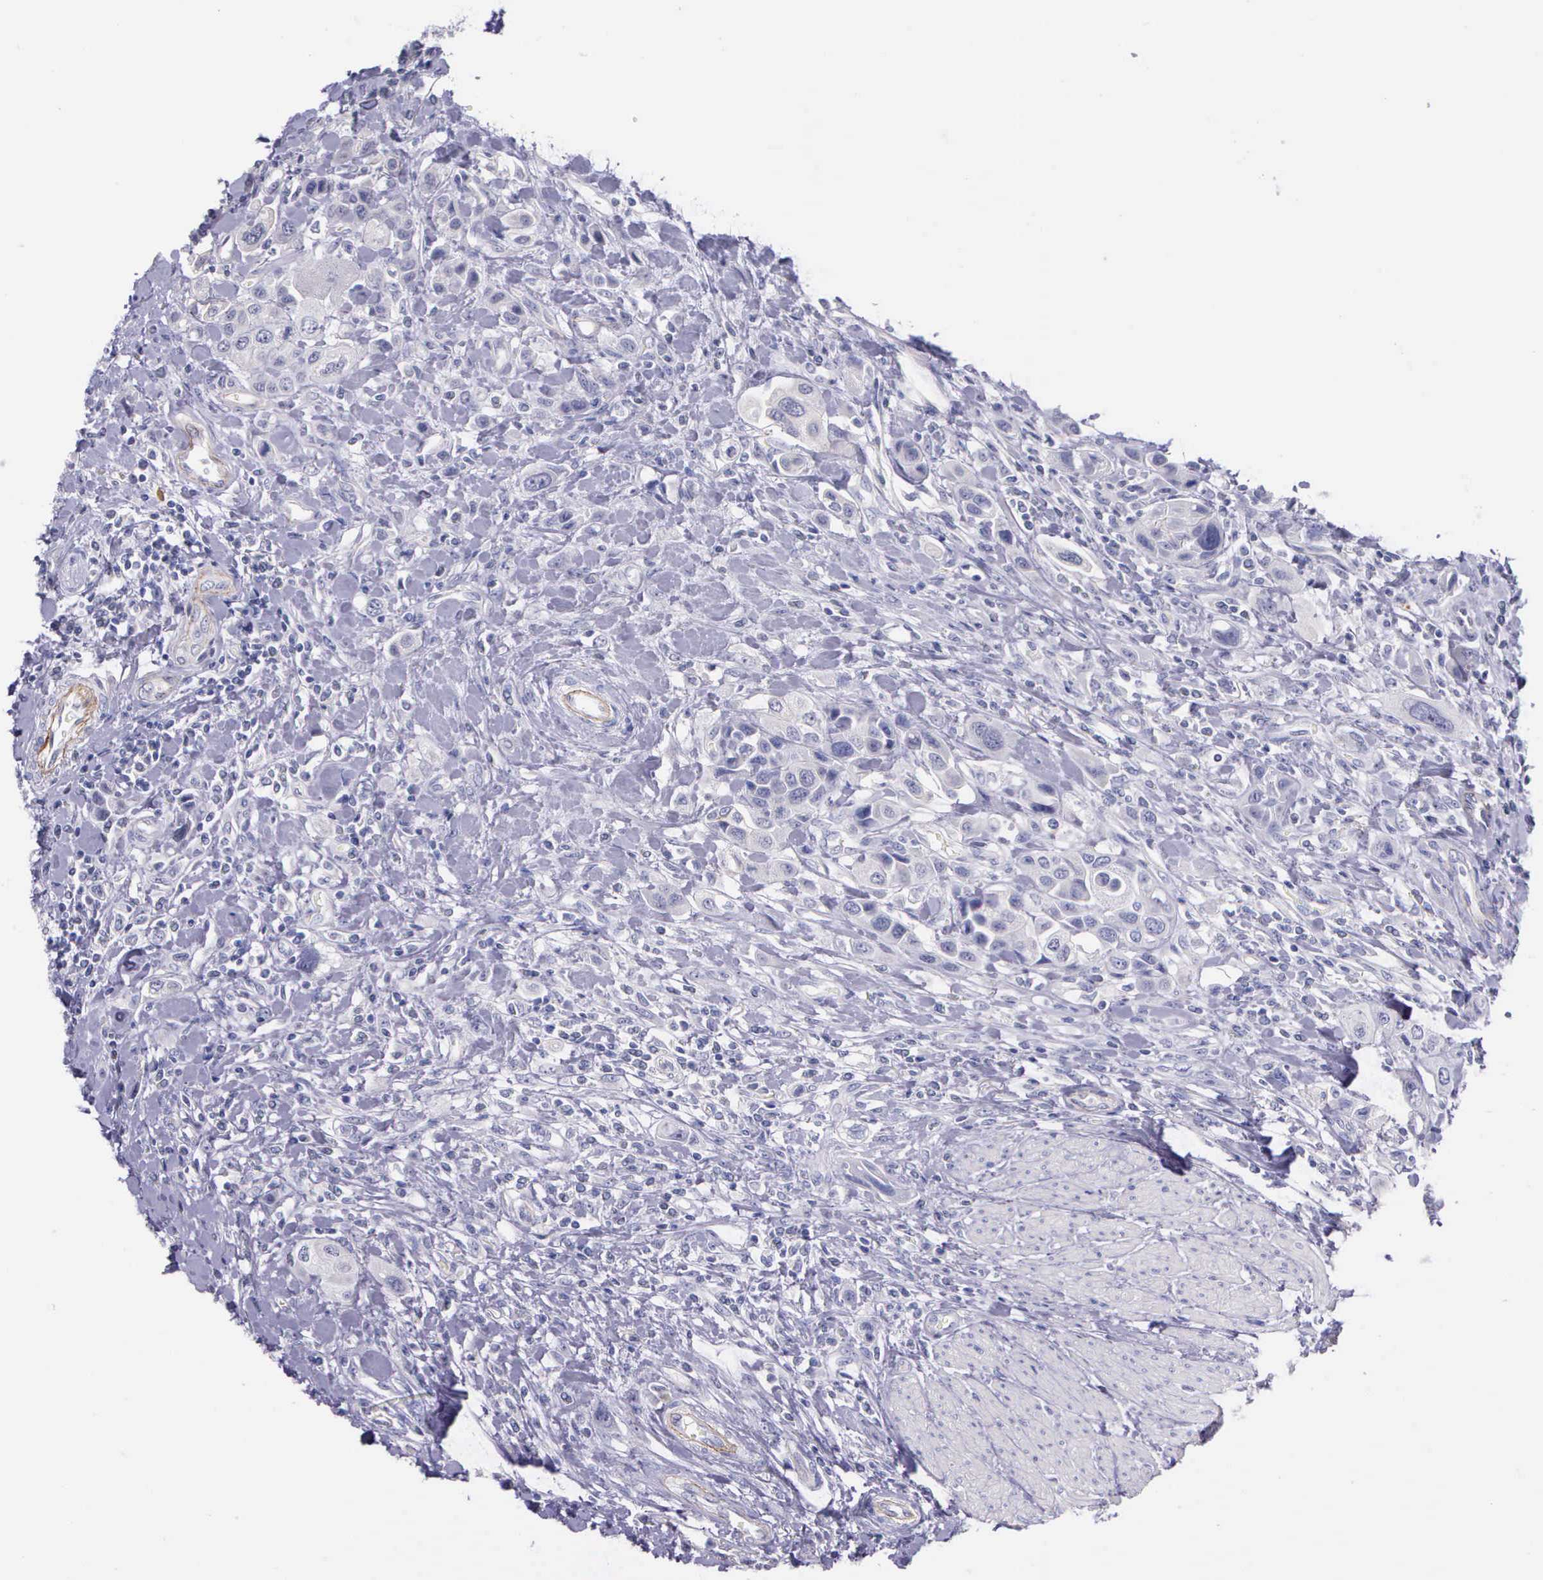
{"staining": {"intensity": "negative", "quantity": "none", "location": "none"}, "tissue": "urothelial cancer", "cell_type": "Tumor cells", "image_type": "cancer", "snomed": [{"axis": "morphology", "description": "Urothelial carcinoma, High grade"}, {"axis": "topography", "description": "Urinary bladder"}], "caption": "There is no significant staining in tumor cells of urothelial cancer.", "gene": "THSD7A", "patient": {"sex": "male", "age": 50}}